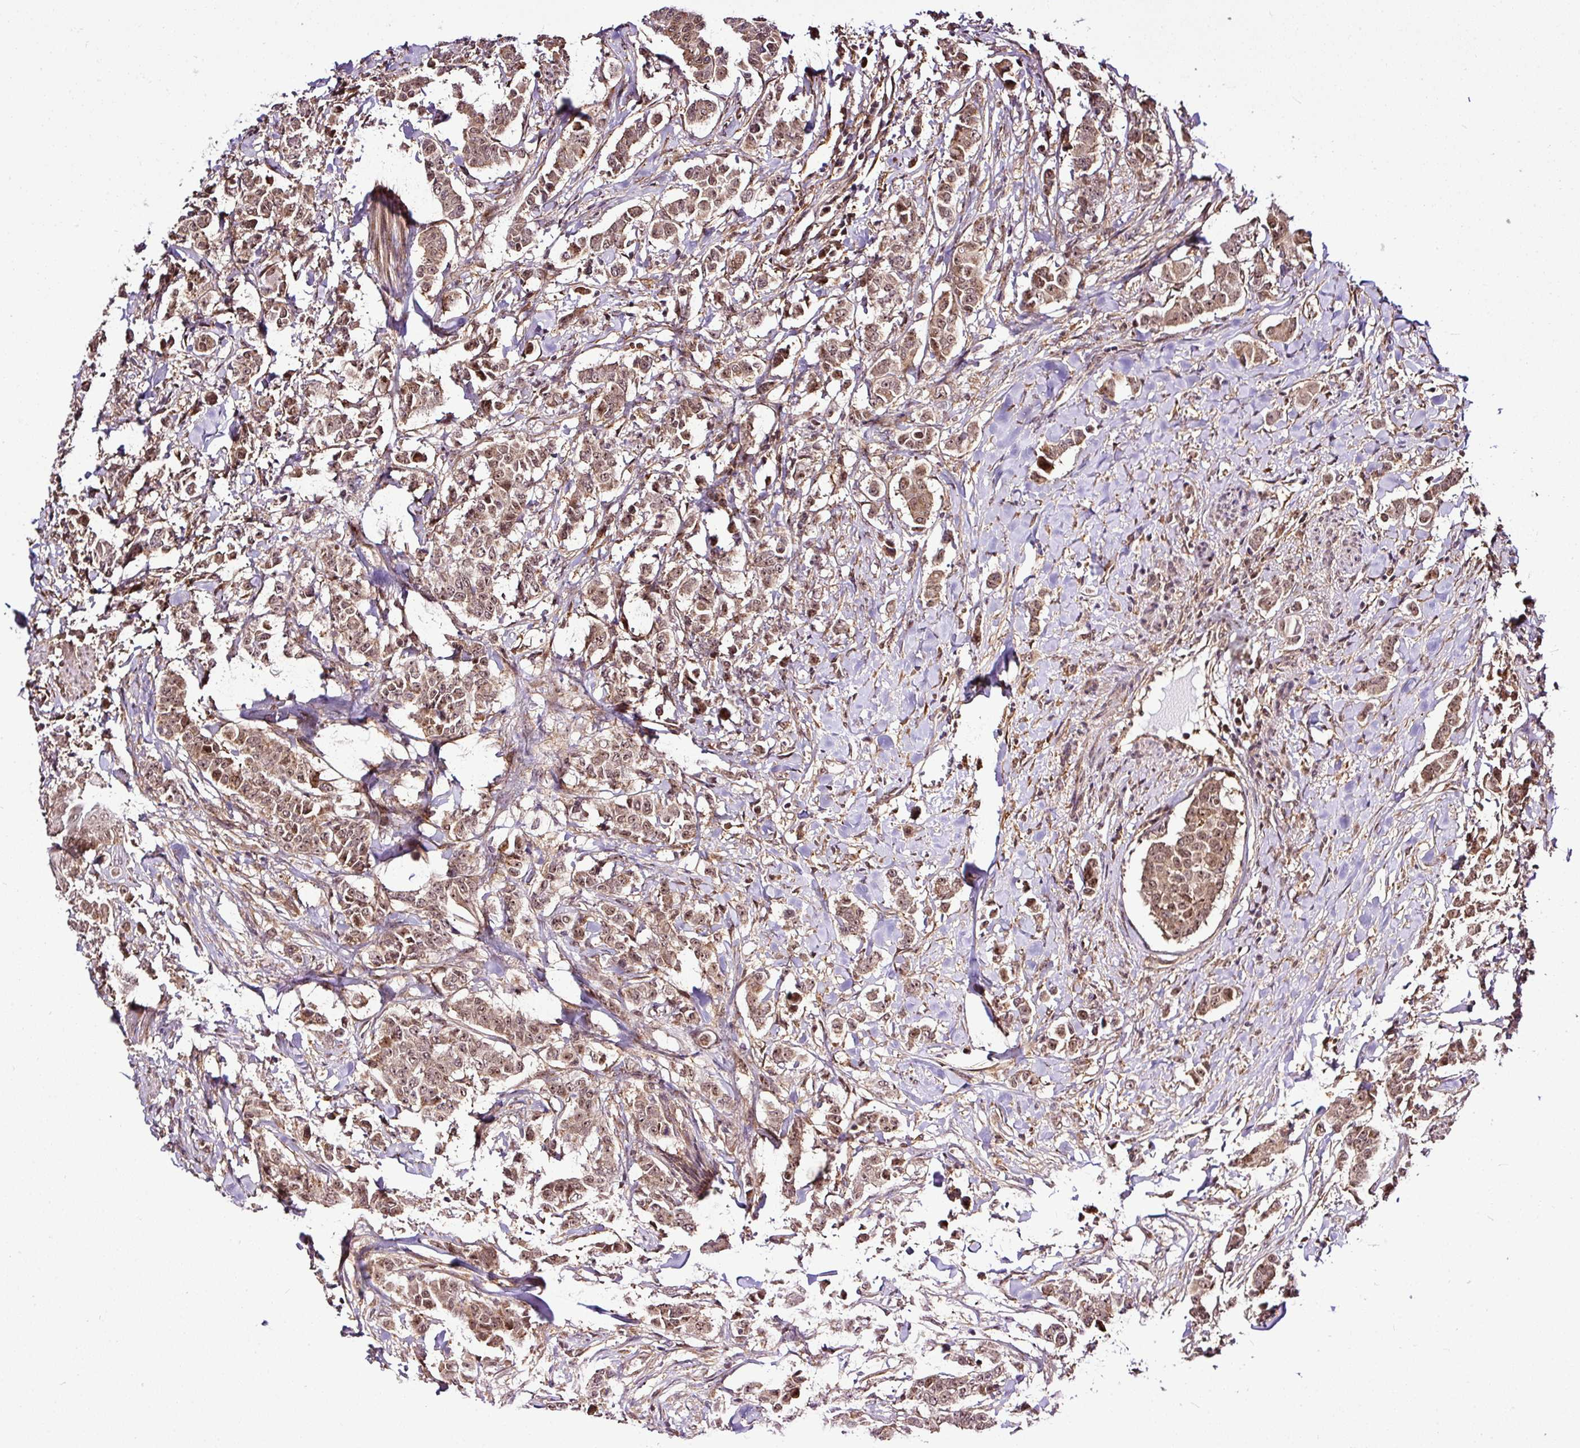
{"staining": {"intensity": "moderate", "quantity": ">75%", "location": "cytoplasmic/membranous,nuclear"}, "tissue": "breast cancer", "cell_type": "Tumor cells", "image_type": "cancer", "snomed": [{"axis": "morphology", "description": "Duct carcinoma"}, {"axis": "topography", "description": "Breast"}], "caption": "Immunohistochemical staining of human intraductal carcinoma (breast) displays medium levels of moderate cytoplasmic/membranous and nuclear protein positivity in approximately >75% of tumor cells. (IHC, brightfield microscopy, high magnification).", "gene": "FAM153A", "patient": {"sex": "female", "age": 40}}